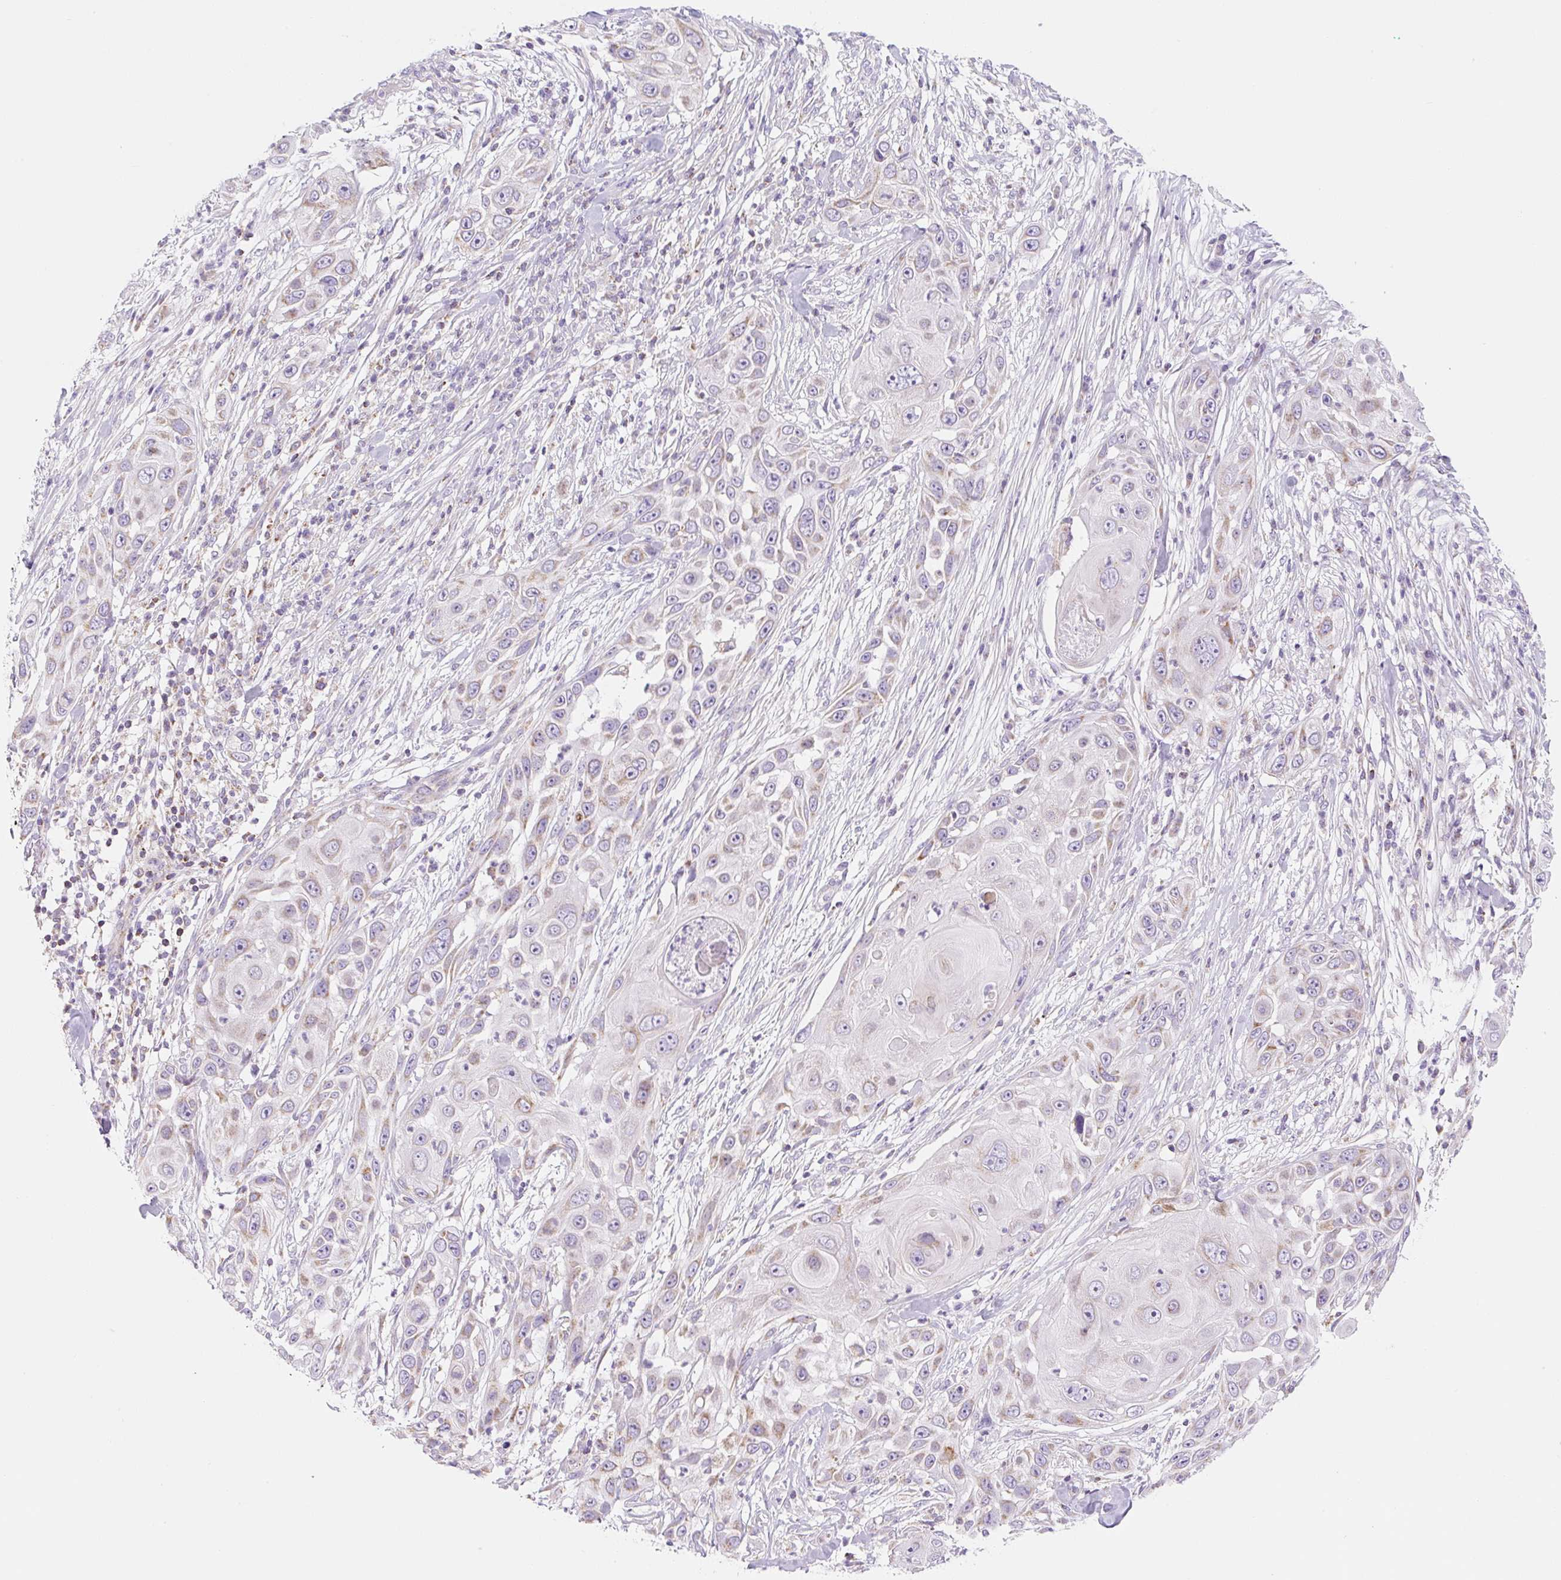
{"staining": {"intensity": "weak", "quantity": "25%-75%", "location": "cytoplasmic/membranous"}, "tissue": "skin cancer", "cell_type": "Tumor cells", "image_type": "cancer", "snomed": [{"axis": "morphology", "description": "Squamous cell carcinoma, NOS"}, {"axis": "topography", "description": "Skin"}], "caption": "Tumor cells exhibit weak cytoplasmic/membranous expression in about 25%-75% of cells in skin squamous cell carcinoma.", "gene": "FOCAD", "patient": {"sex": "female", "age": 44}}